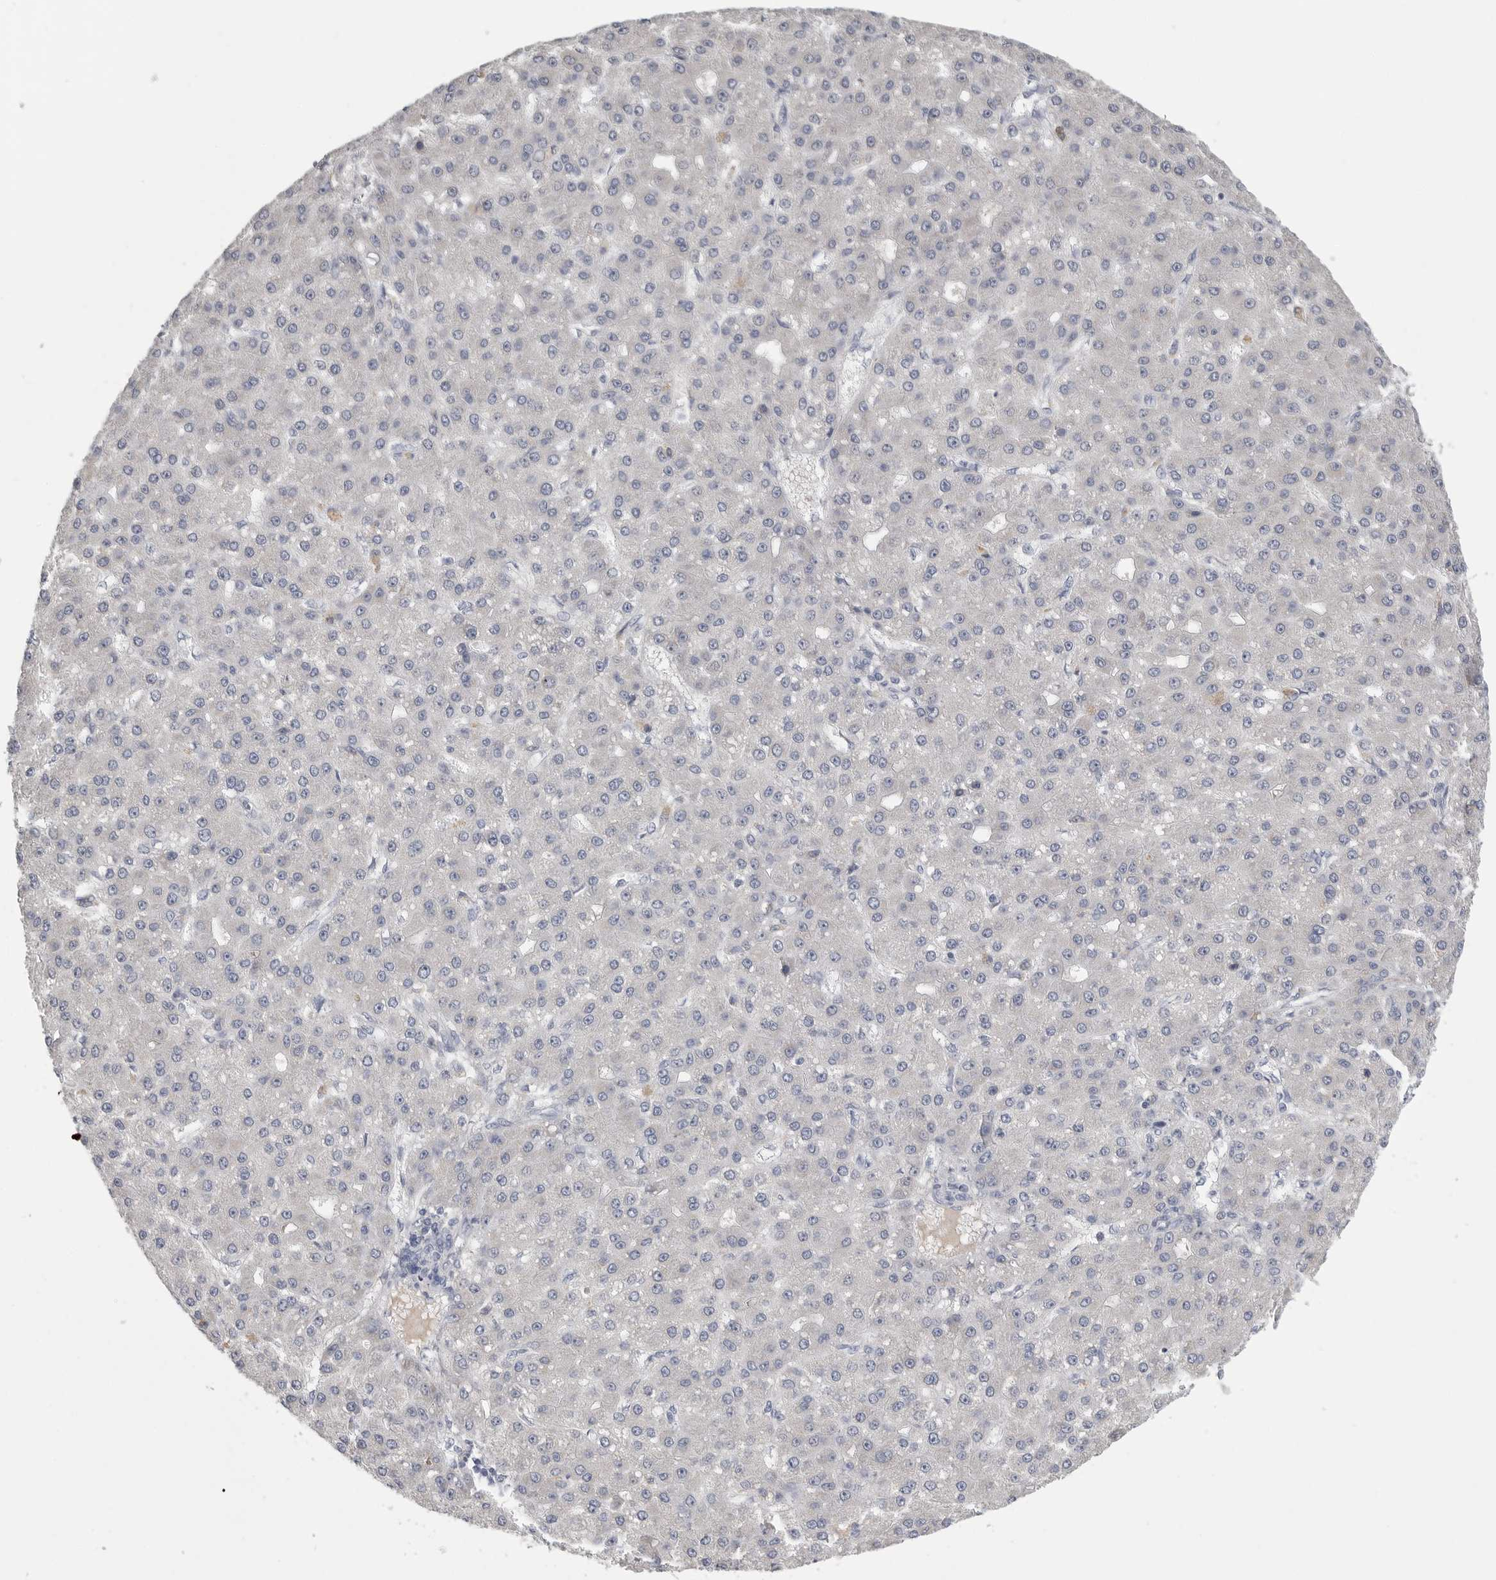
{"staining": {"intensity": "negative", "quantity": "none", "location": "none"}, "tissue": "liver cancer", "cell_type": "Tumor cells", "image_type": "cancer", "snomed": [{"axis": "morphology", "description": "Carcinoma, Hepatocellular, NOS"}, {"axis": "topography", "description": "Liver"}], "caption": "Liver cancer (hepatocellular carcinoma) was stained to show a protein in brown. There is no significant expression in tumor cells.", "gene": "SDC3", "patient": {"sex": "male", "age": 67}}